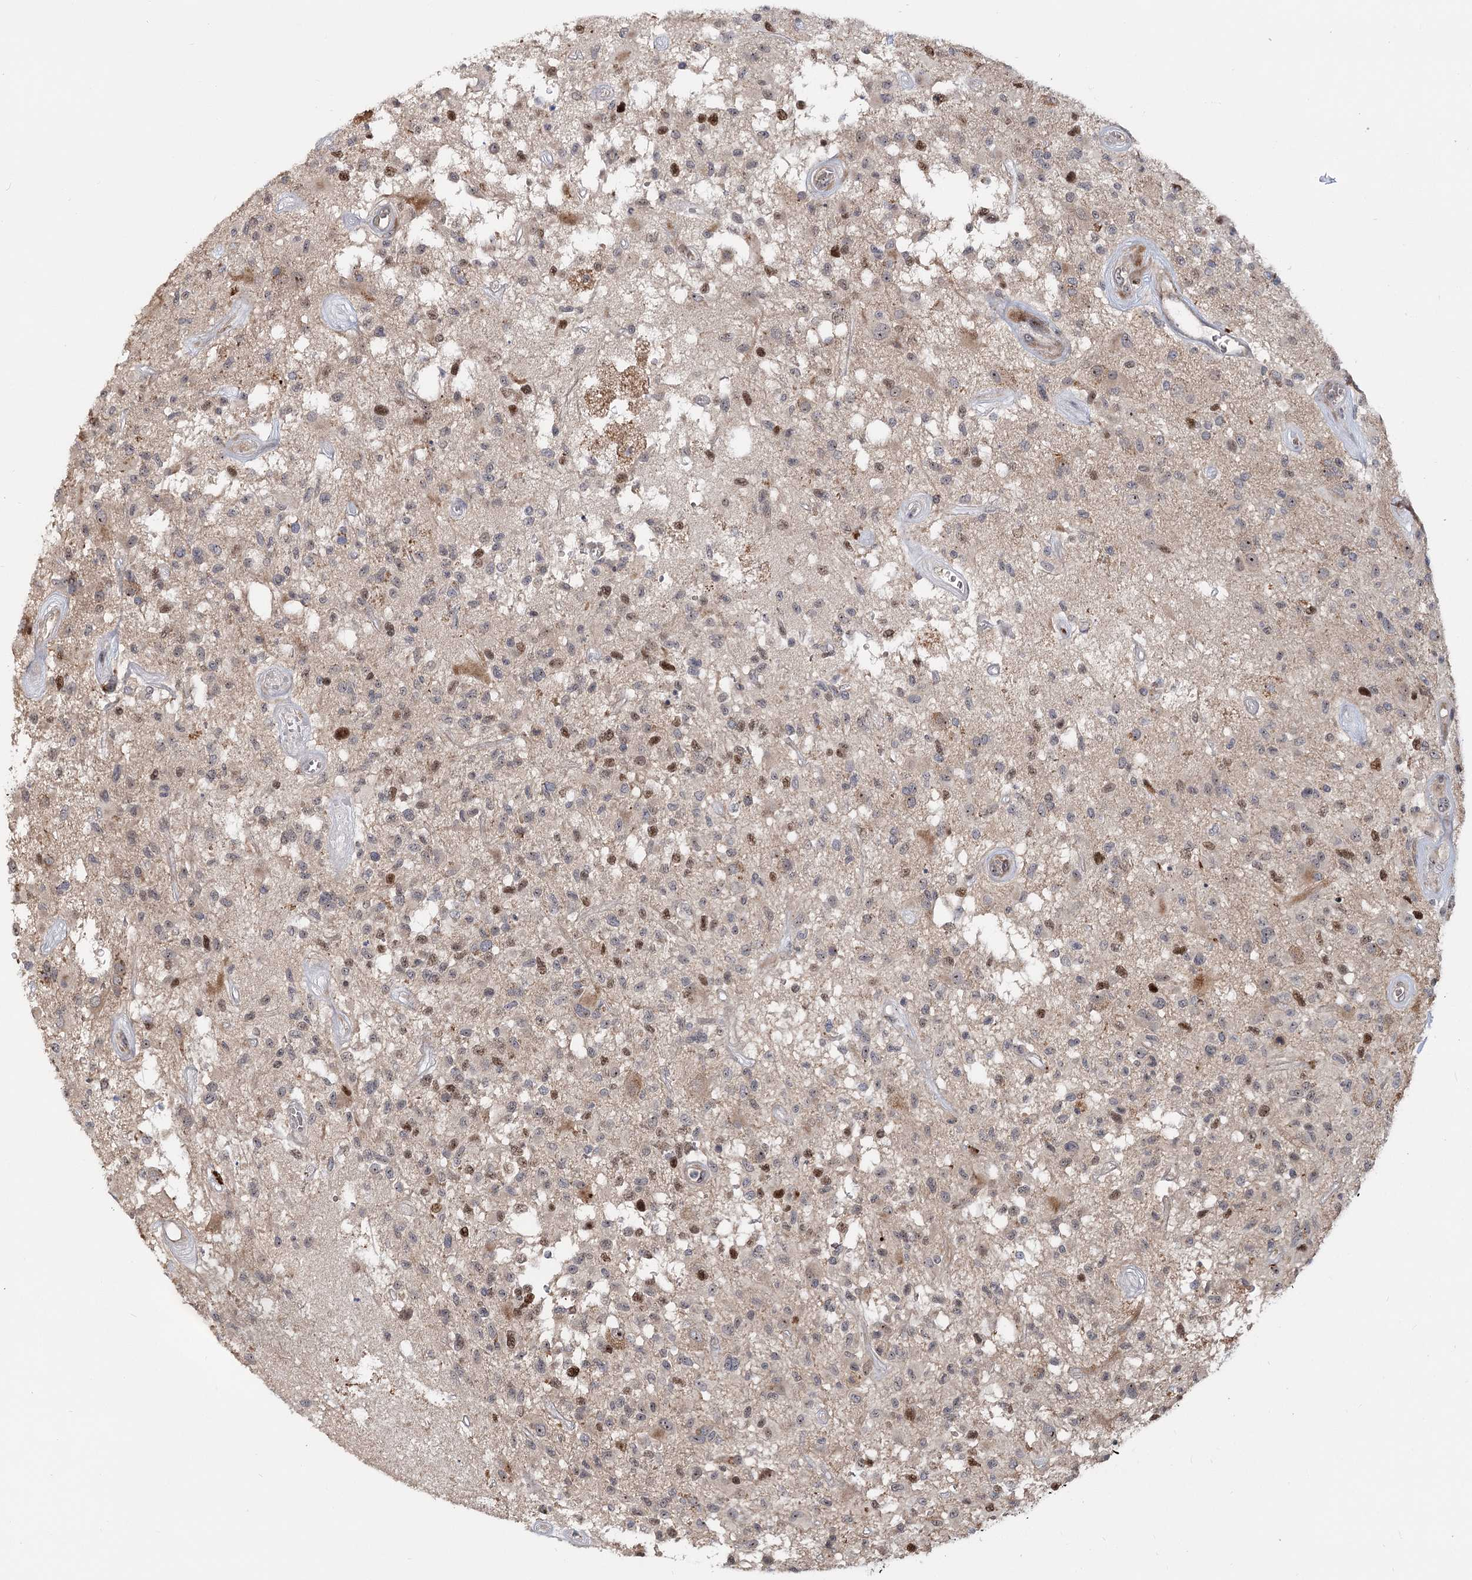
{"staining": {"intensity": "moderate", "quantity": "<25%", "location": "nuclear"}, "tissue": "glioma", "cell_type": "Tumor cells", "image_type": "cancer", "snomed": [{"axis": "morphology", "description": "Glioma, malignant, High grade"}, {"axis": "morphology", "description": "Glioblastoma, NOS"}, {"axis": "topography", "description": "Brain"}], "caption": "Immunohistochemistry (IHC) of glioblastoma displays low levels of moderate nuclear expression in approximately <25% of tumor cells.", "gene": "PIK3C2A", "patient": {"sex": "male", "age": 60}}